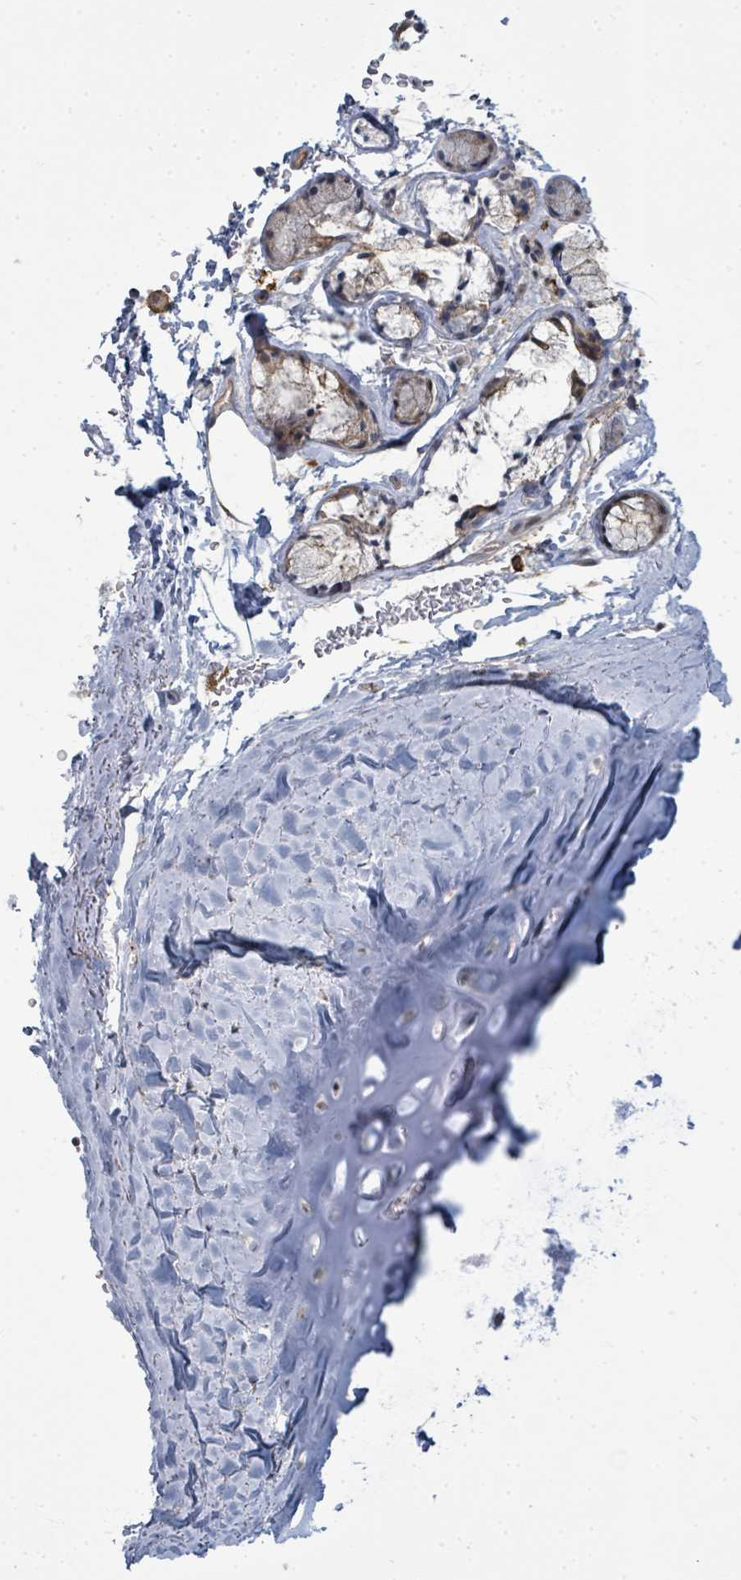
{"staining": {"intensity": "negative", "quantity": "none", "location": "none"}, "tissue": "soft tissue", "cell_type": "Chondrocytes", "image_type": "normal", "snomed": [{"axis": "morphology", "description": "Normal tissue, NOS"}, {"axis": "topography", "description": "Cartilage tissue"}, {"axis": "topography", "description": "Bronchus"}], "caption": "Immunohistochemistry micrograph of unremarkable soft tissue stained for a protein (brown), which shows no expression in chondrocytes. (Brightfield microscopy of DAB immunohistochemistry at high magnification).", "gene": "PSMG2", "patient": {"sex": "female", "age": 72}}